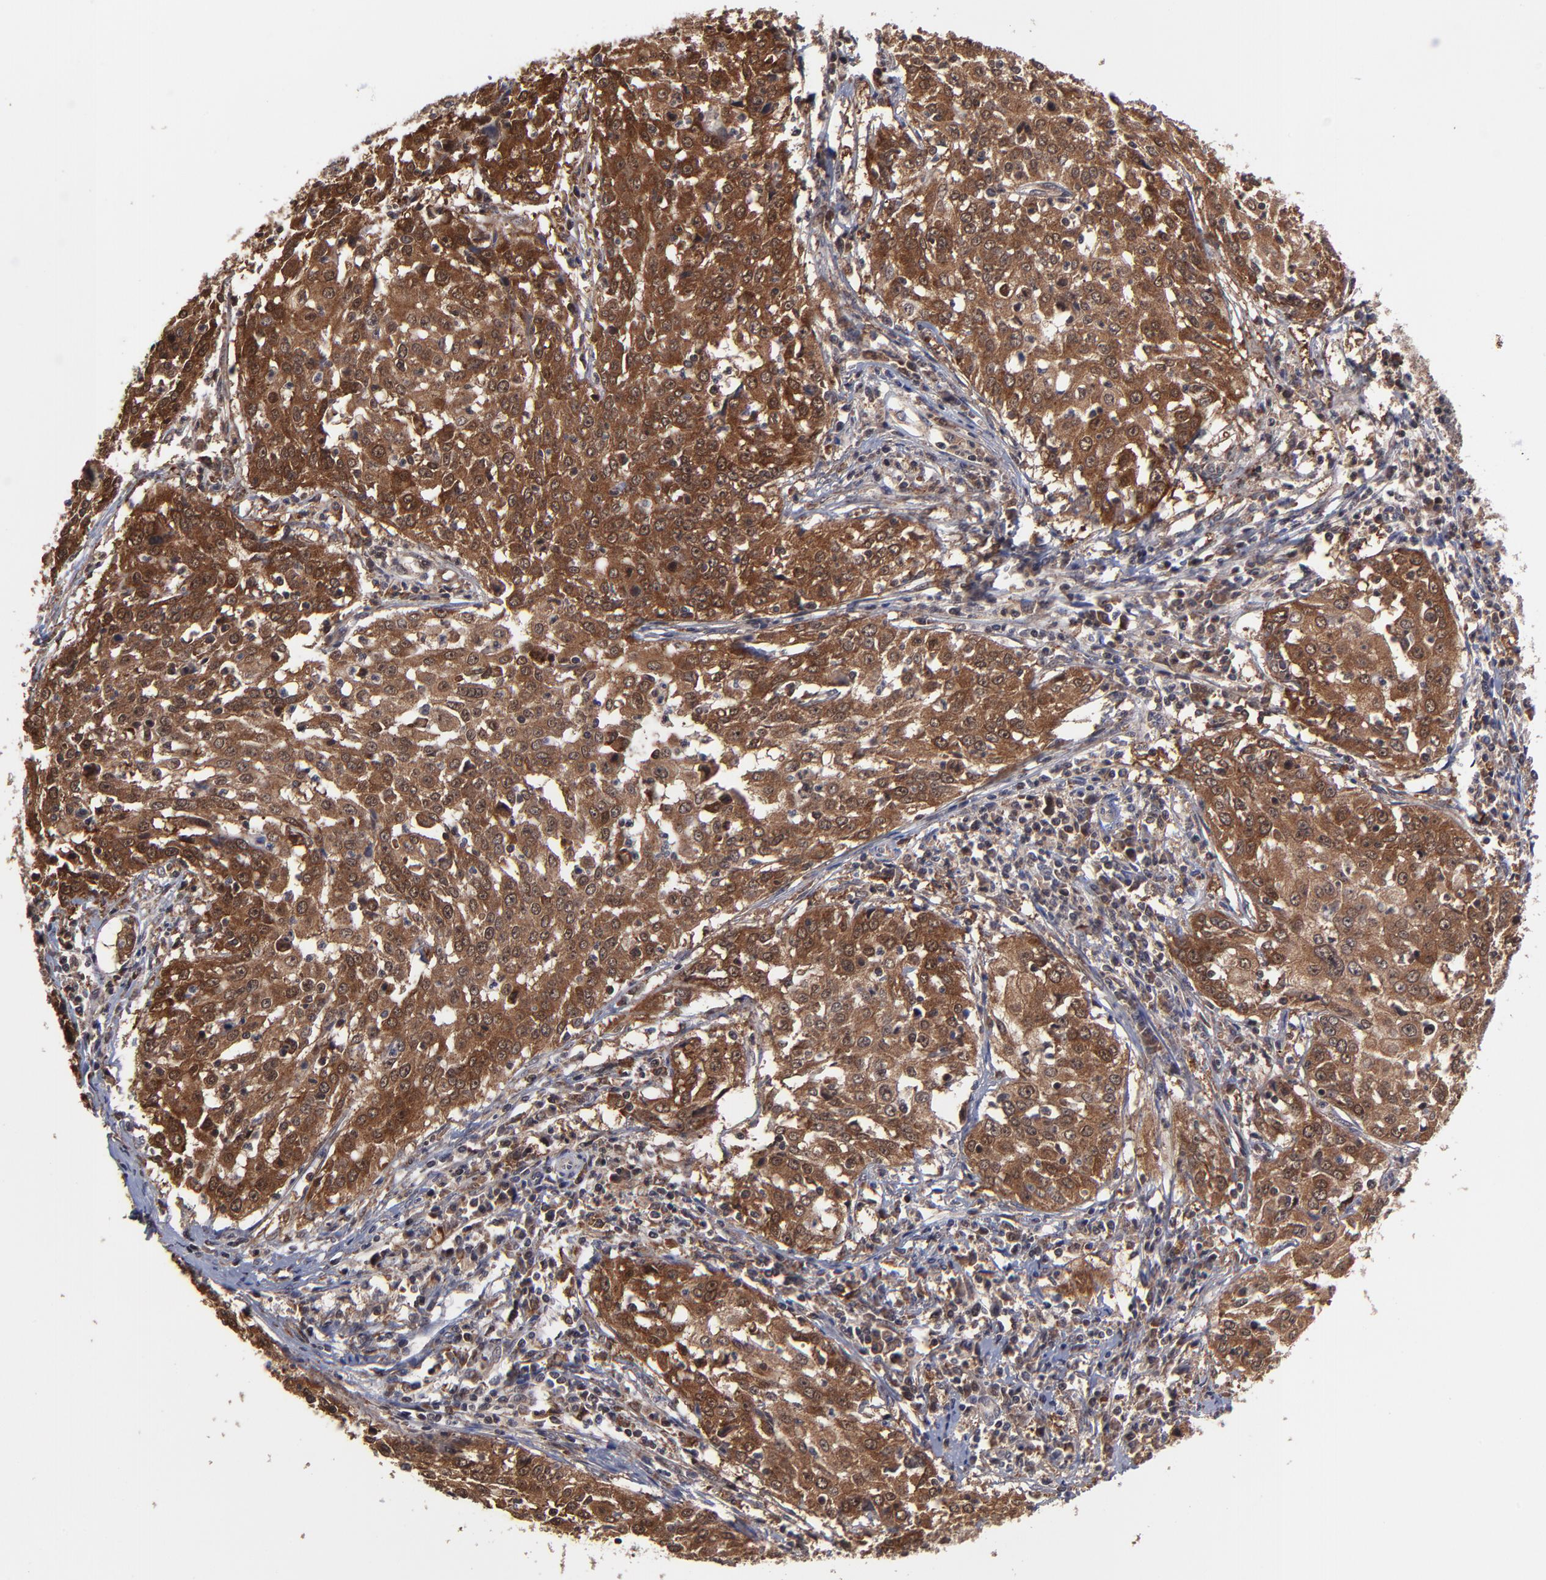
{"staining": {"intensity": "strong", "quantity": ">75%", "location": "cytoplasmic/membranous"}, "tissue": "cervical cancer", "cell_type": "Tumor cells", "image_type": "cancer", "snomed": [{"axis": "morphology", "description": "Squamous cell carcinoma, NOS"}, {"axis": "topography", "description": "Cervix"}], "caption": "An image of human cervical squamous cell carcinoma stained for a protein displays strong cytoplasmic/membranous brown staining in tumor cells.", "gene": "UBE2L6", "patient": {"sex": "female", "age": 39}}